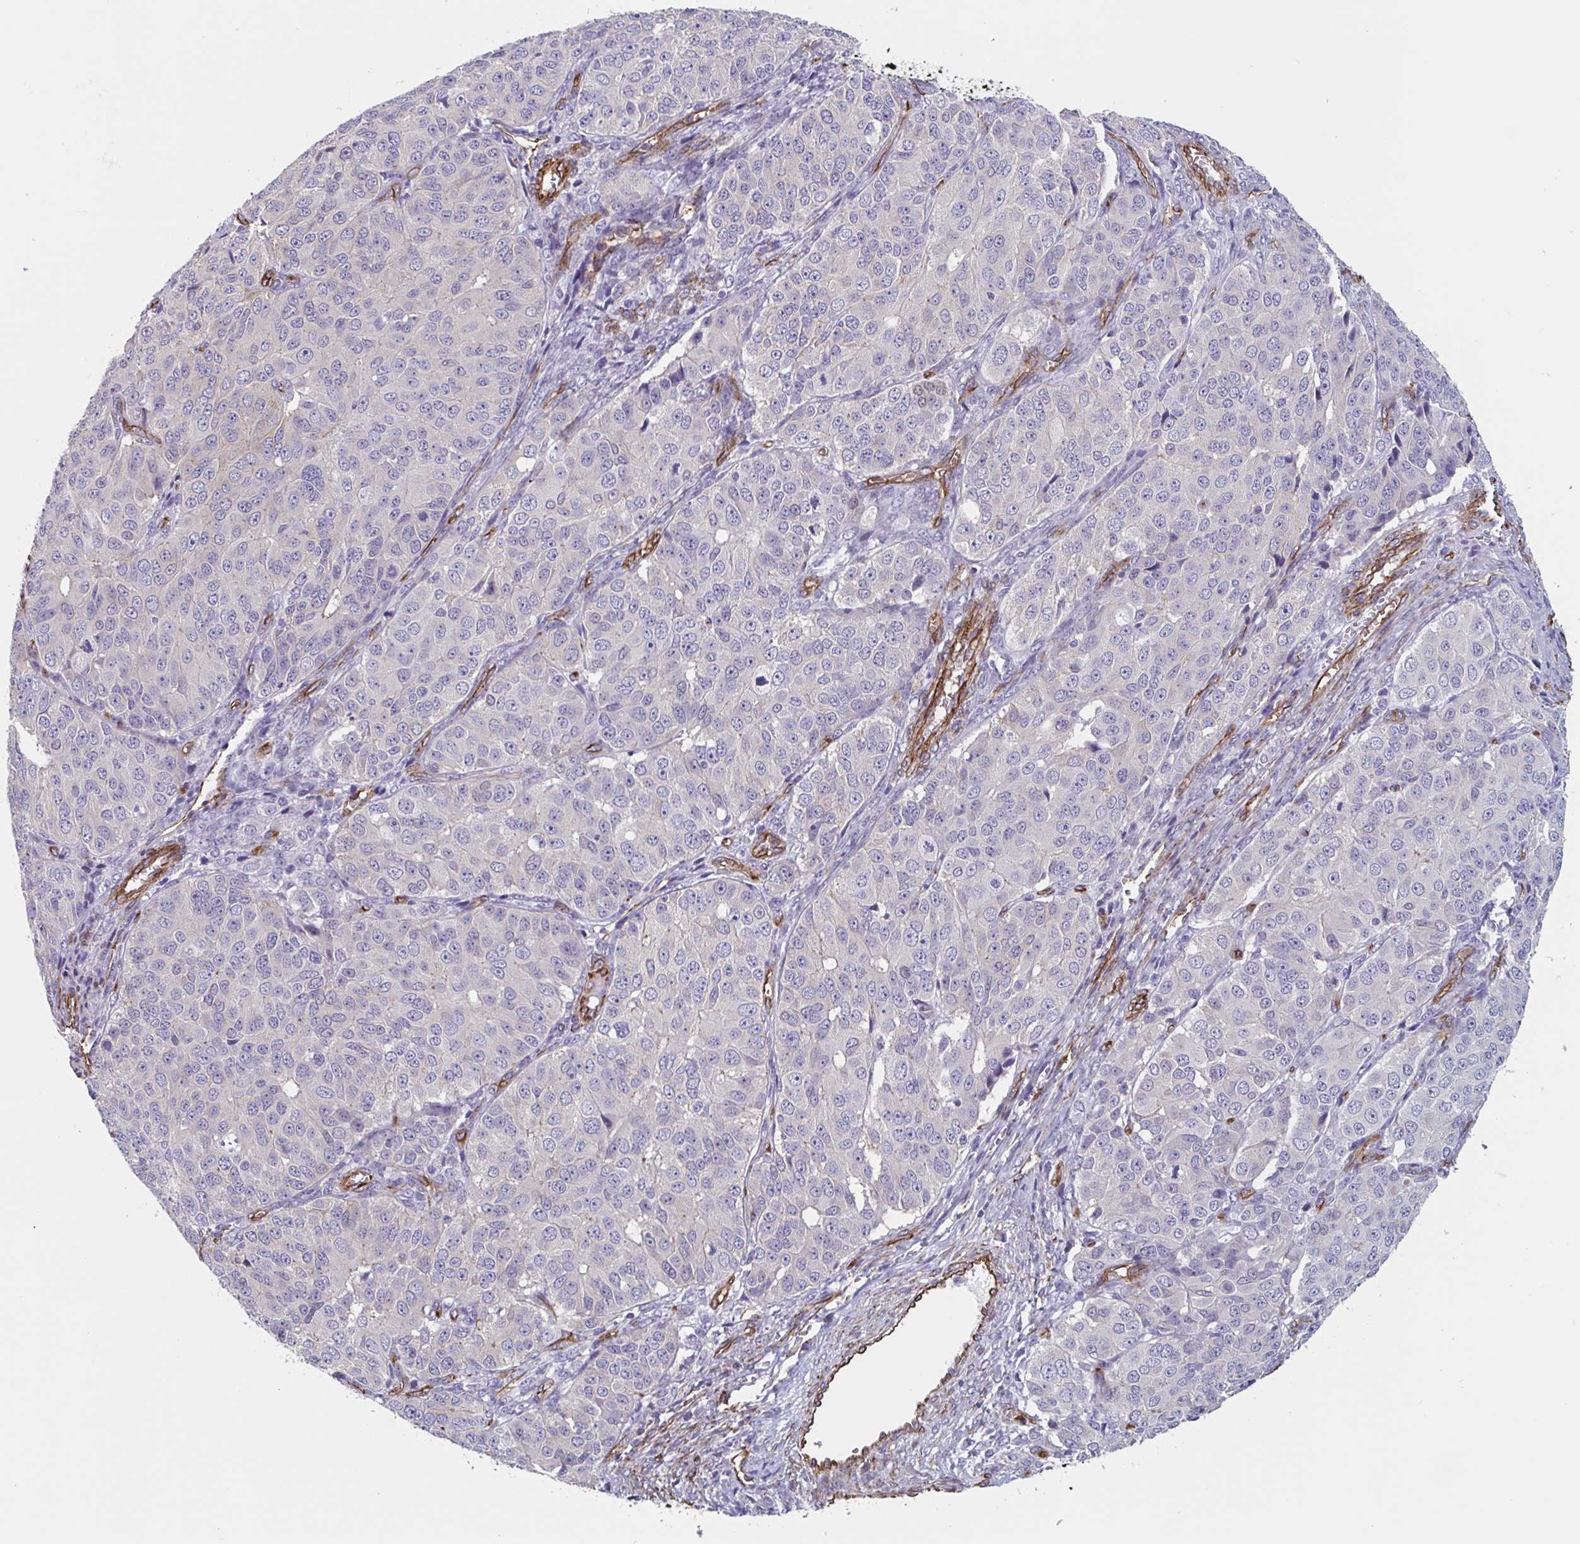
{"staining": {"intensity": "negative", "quantity": "none", "location": "none"}, "tissue": "ovarian cancer", "cell_type": "Tumor cells", "image_type": "cancer", "snomed": [{"axis": "morphology", "description": "Carcinoma, endometroid"}, {"axis": "topography", "description": "Ovary"}], "caption": "High power microscopy micrograph of an IHC photomicrograph of endometroid carcinoma (ovarian), revealing no significant positivity in tumor cells.", "gene": "CITED4", "patient": {"sex": "female", "age": 51}}